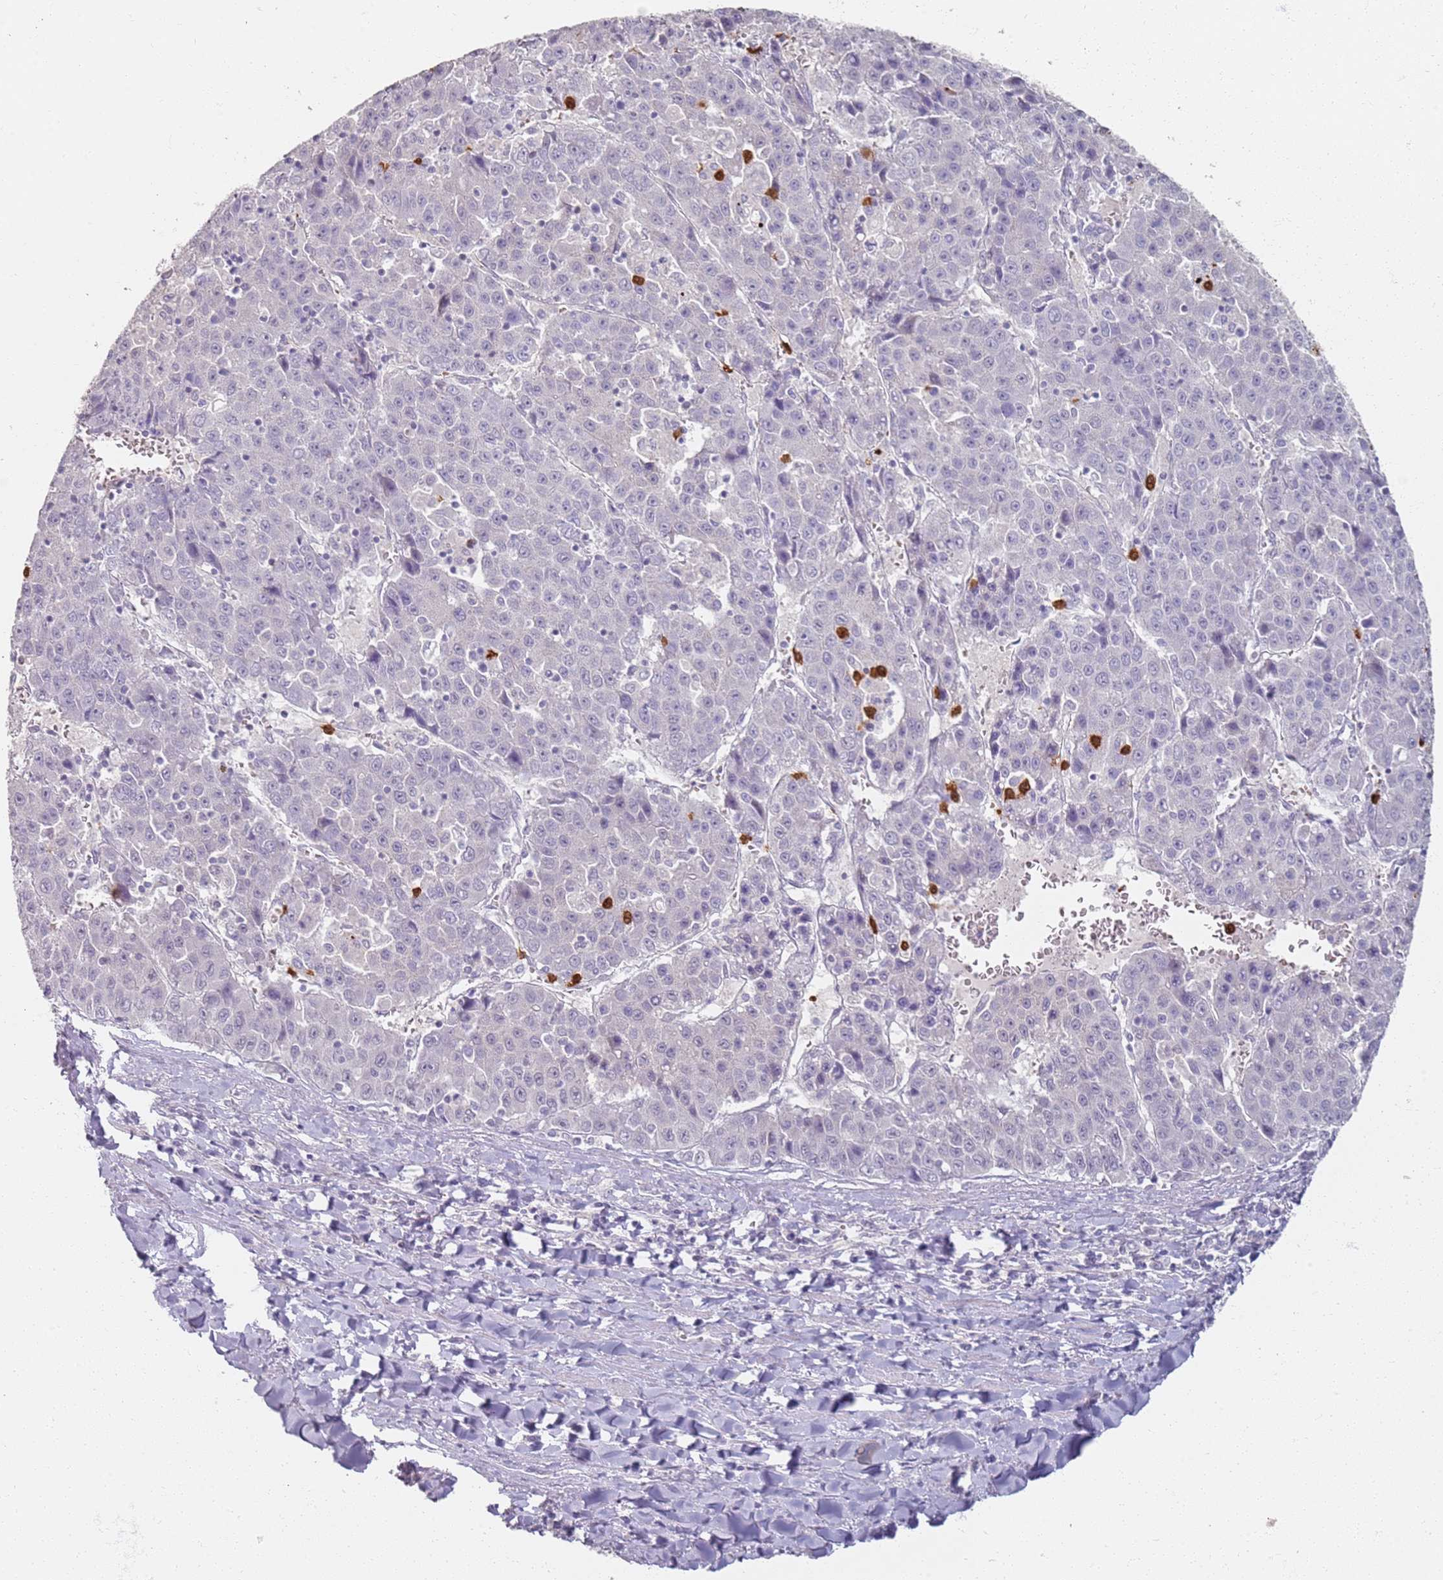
{"staining": {"intensity": "negative", "quantity": "none", "location": "none"}, "tissue": "liver cancer", "cell_type": "Tumor cells", "image_type": "cancer", "snomed": [{"axis": "morphology", "description": "Carcinoma, Hepatocellular, NOS"}, {"axis": "topography", "description": "Liver"}], "caption": "Human liver hepatocellular carcinoma stained for a protein using IHC displays no staining in tumor cells.", "gene": "CD40LG", "patient": {"sex": "female", "age": 53}}